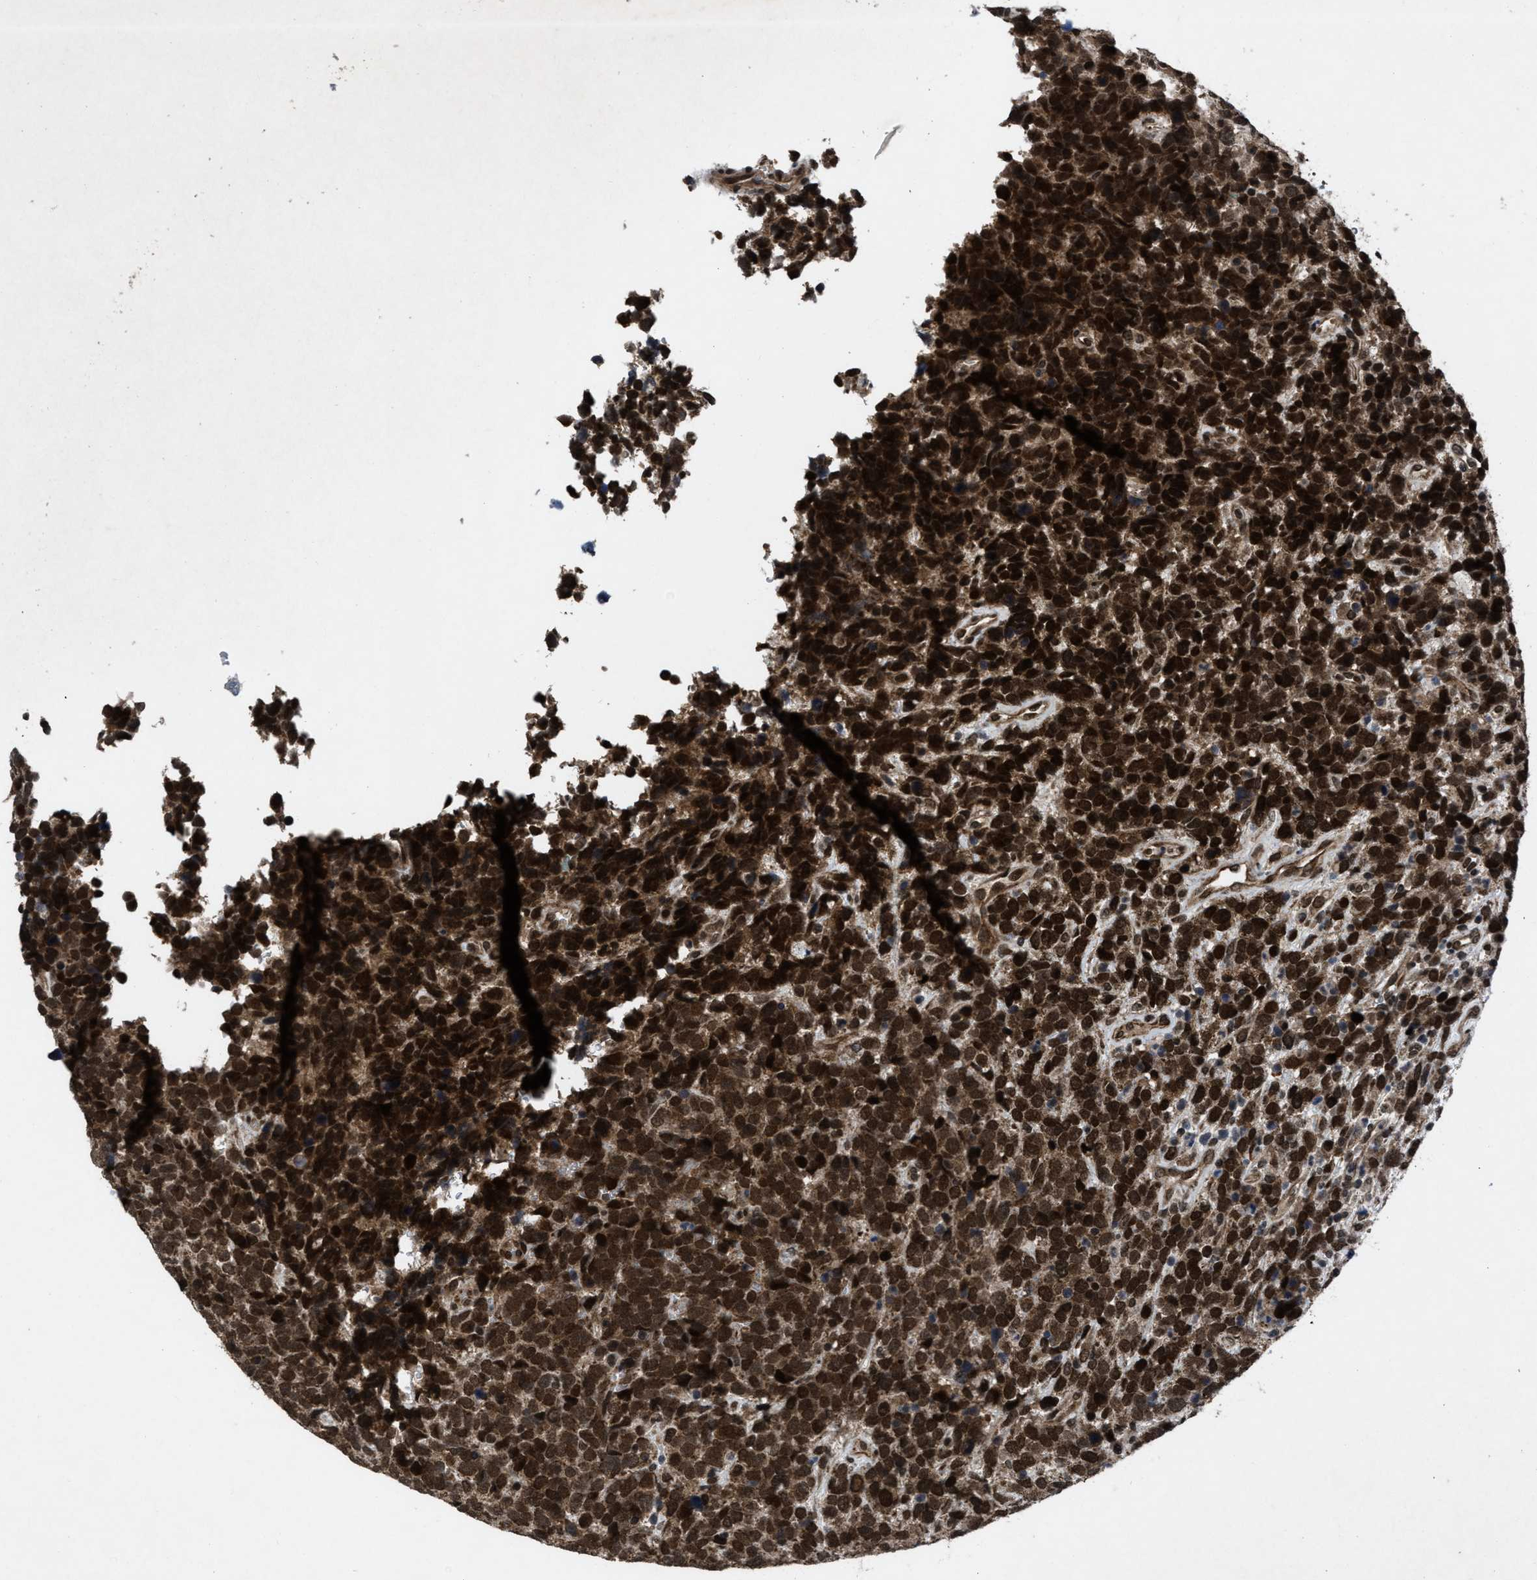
{"staining": {"intensity": "strong", "quantity": ">75%", "location": "cytoplasmic/membranous,nuclear"}, "tissue": "urothelial cancer", "cell_type": "Tumor cells", "image_type": "cancer", "snomed": [{"axis": "morphology", "description": "Urothelial carcinoma, High grade"}, {"axis": "topography", "description": "Urinary bladder"}], "caption": "Protein expression by IHC exhibits strong cytoplasmic/membranous and nuclear expression in approximately >75% of tumor cells in urothelial cancer.", "gene": "ZNHIT1", "patient": {"sex": "female", "age": 82}}